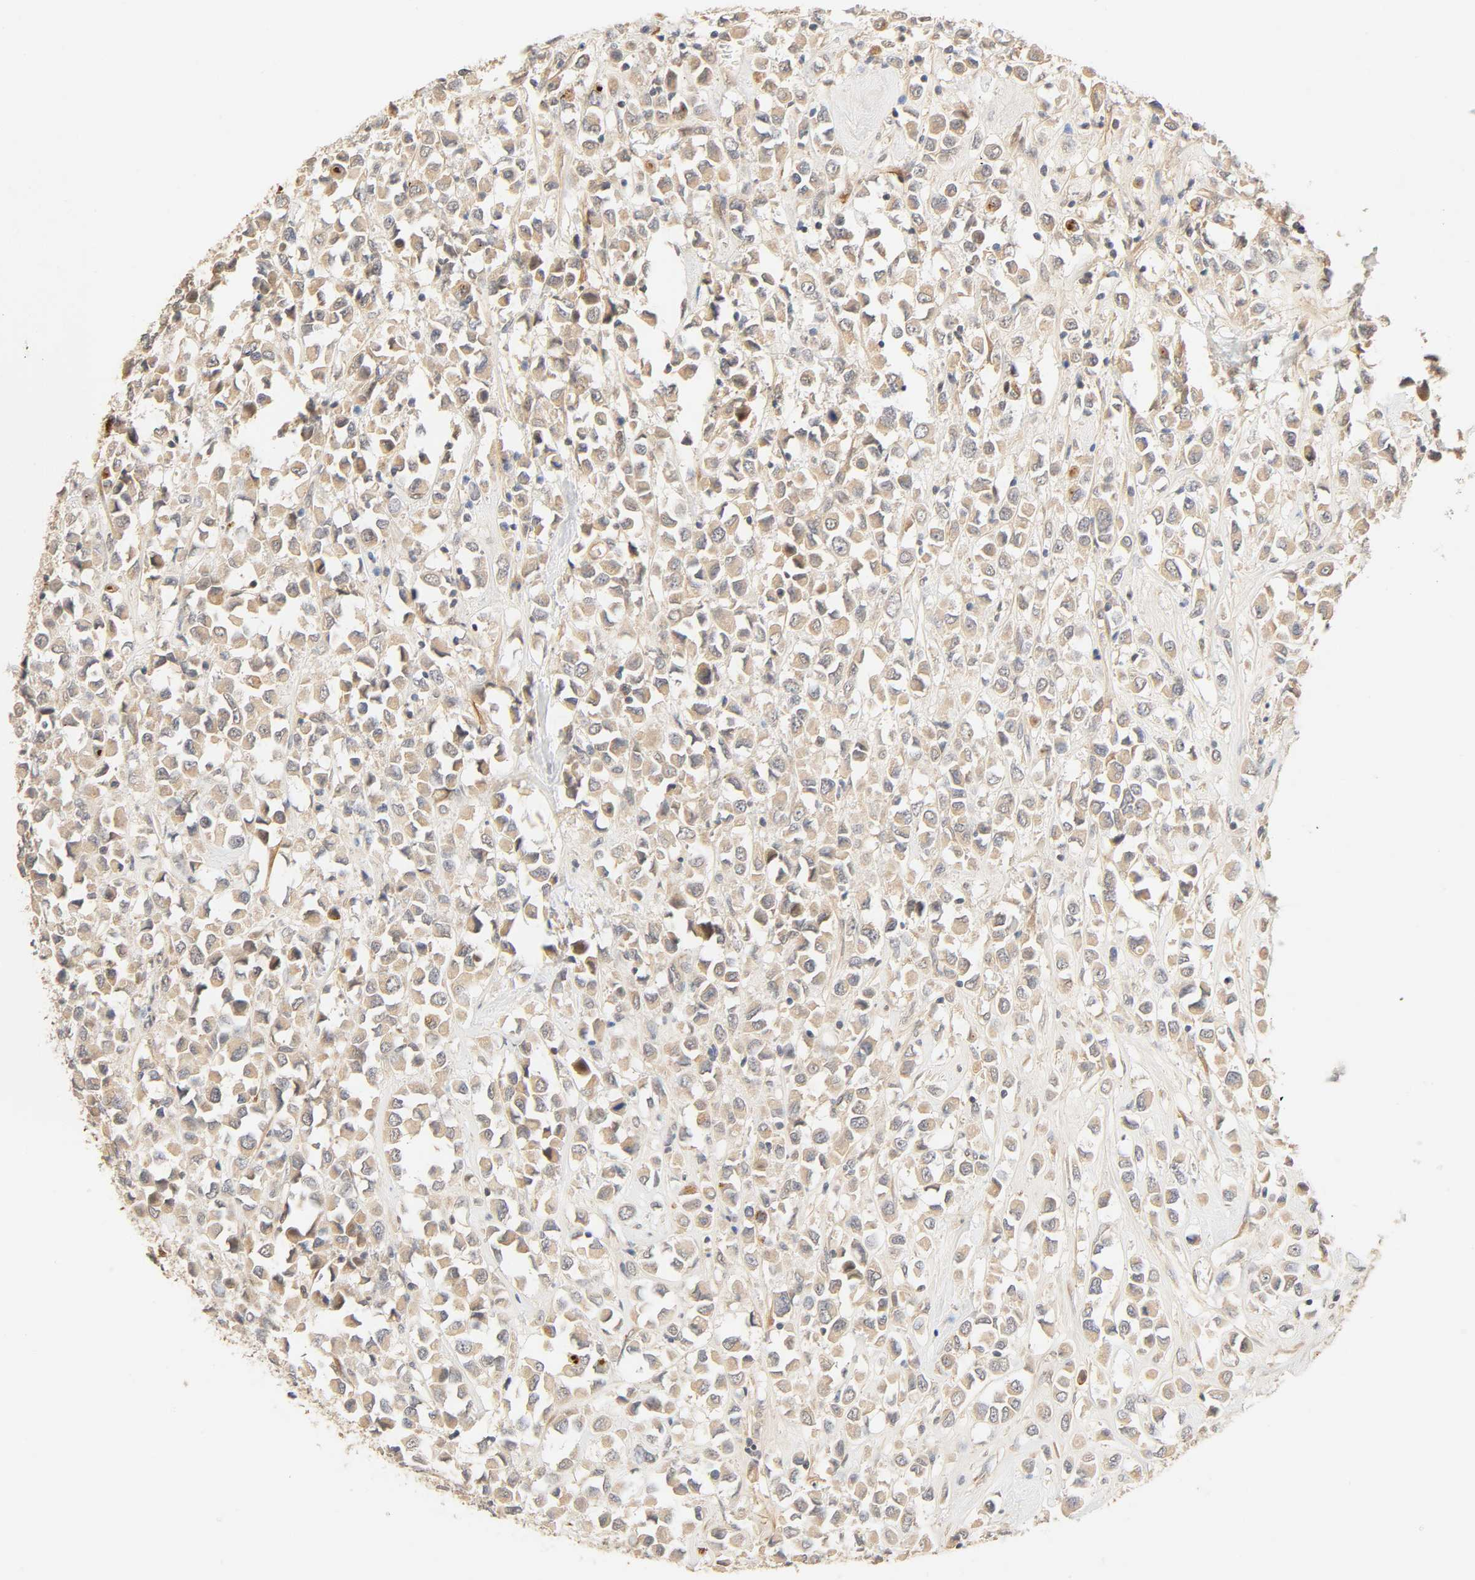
{"staining": {"intensity": "weak", "quantity": ">75%", "location": "cytoplasmic/membranous"}, "tissue": "breast cancer", "cell_type": "Tumor cells", "image_type": "cancer", "snomed": [{"axis": "morphology", "description": "Duct carcinoma"}, {"axis": "topography", "description": "Breast"}], "caption": "About >75% of tumor cells in breast cancer (intraductal carcinoma) exhibit weak cytoplasmic/membranous protein staining as visualized by brown immunohistochemical staining.", "gene": "CACNA1G", "patient": {"sex": "female", "age": 61}}